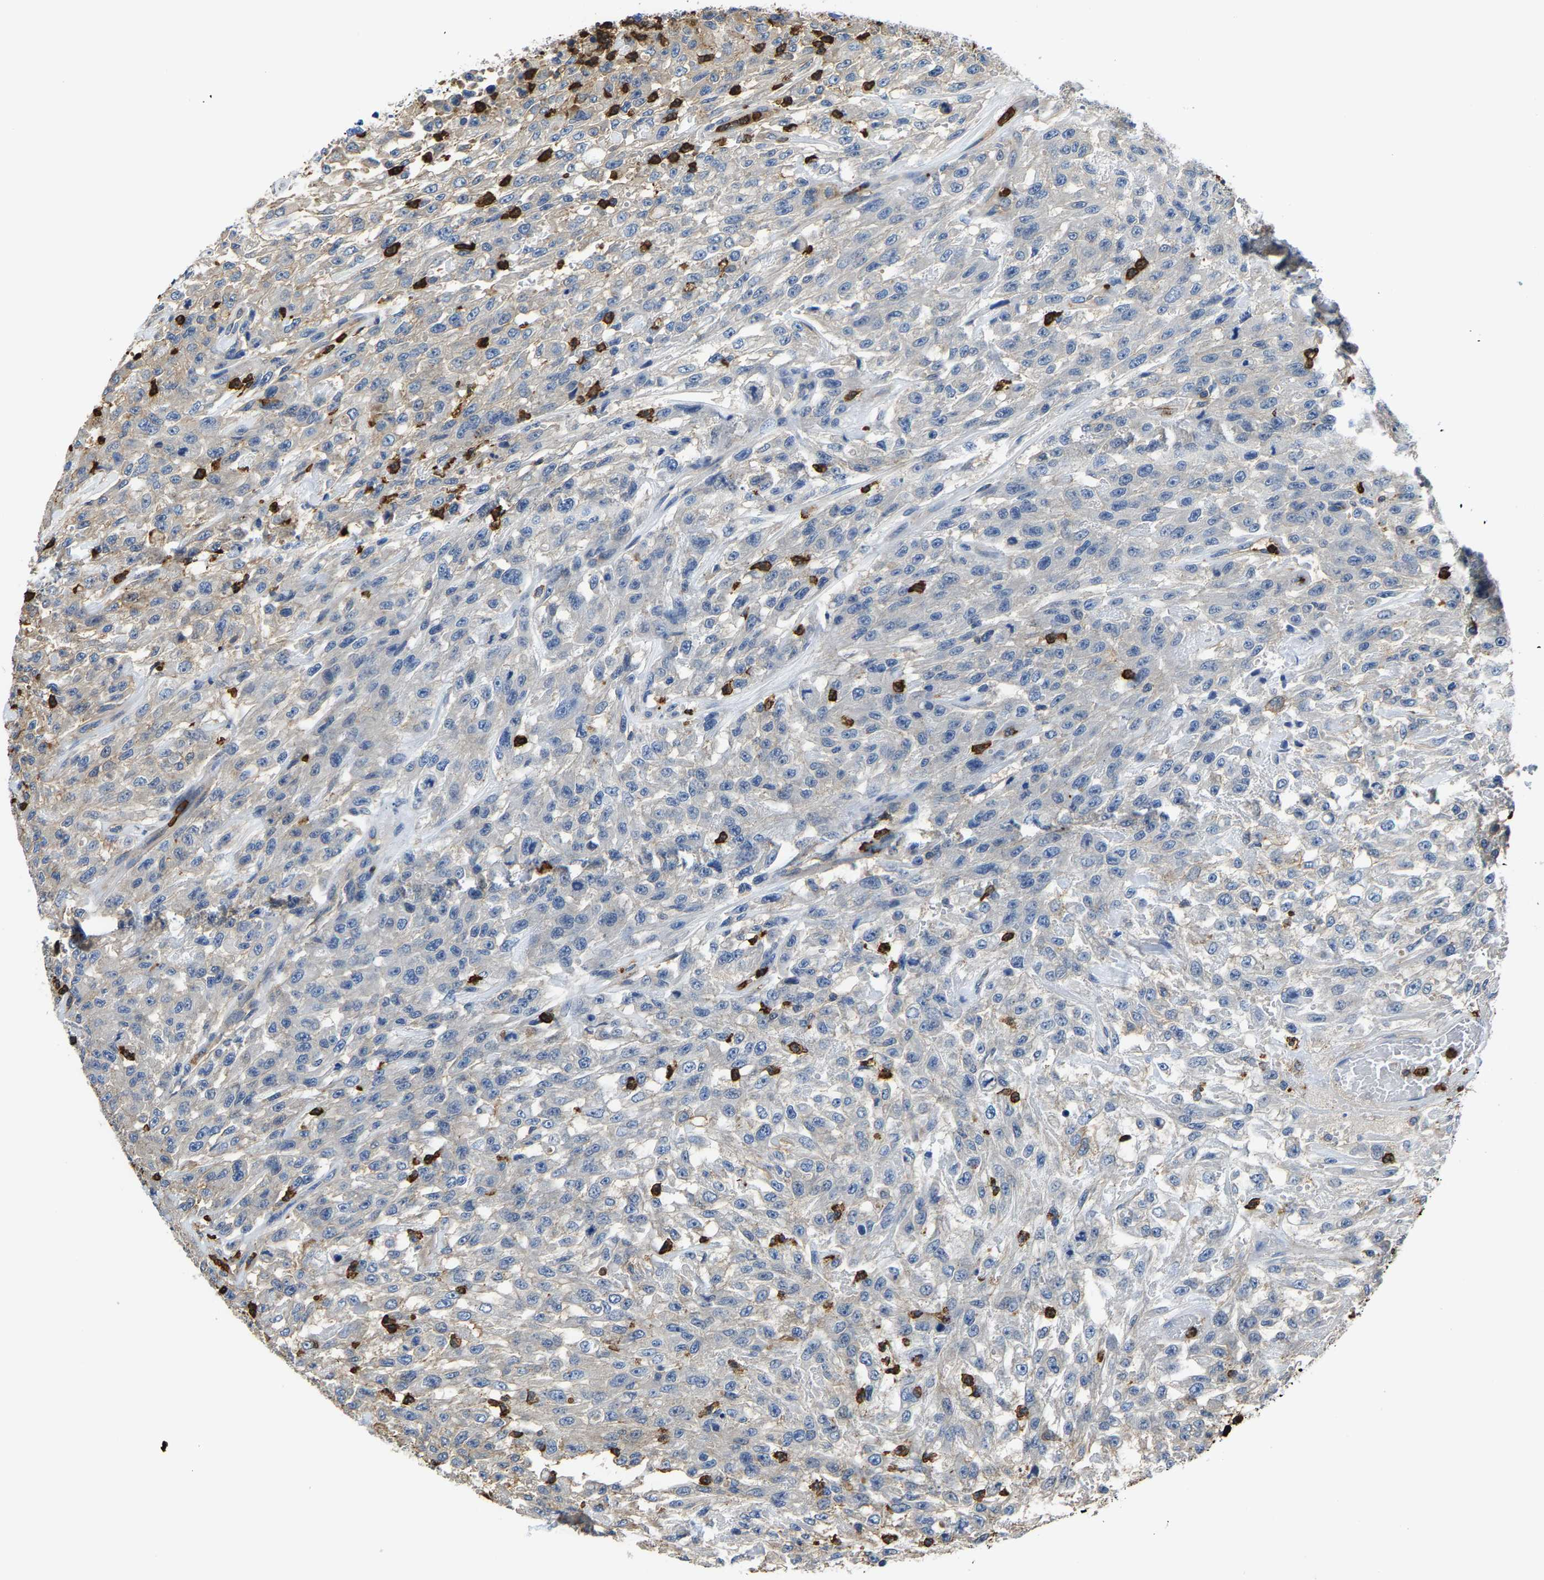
{"staining": {"intensity": "weak", "quantity": "<25%", "location": "cytoplasmic/membranous"}, "tissue": "urothelial cancer", "cell_type": "Tumor cells", "image_type": "cancer", "snomed": [{"axis": "morphology", "description": "Urothelial carcinoma, High grade"}, {"axis": "topography", "description": "Urinary bladder"}], "caption": "Tumor cells show no significant protein staining in urothelial cancer.", "gene": "TRAF6", "patient": {"sex": "male", "age": 46}}